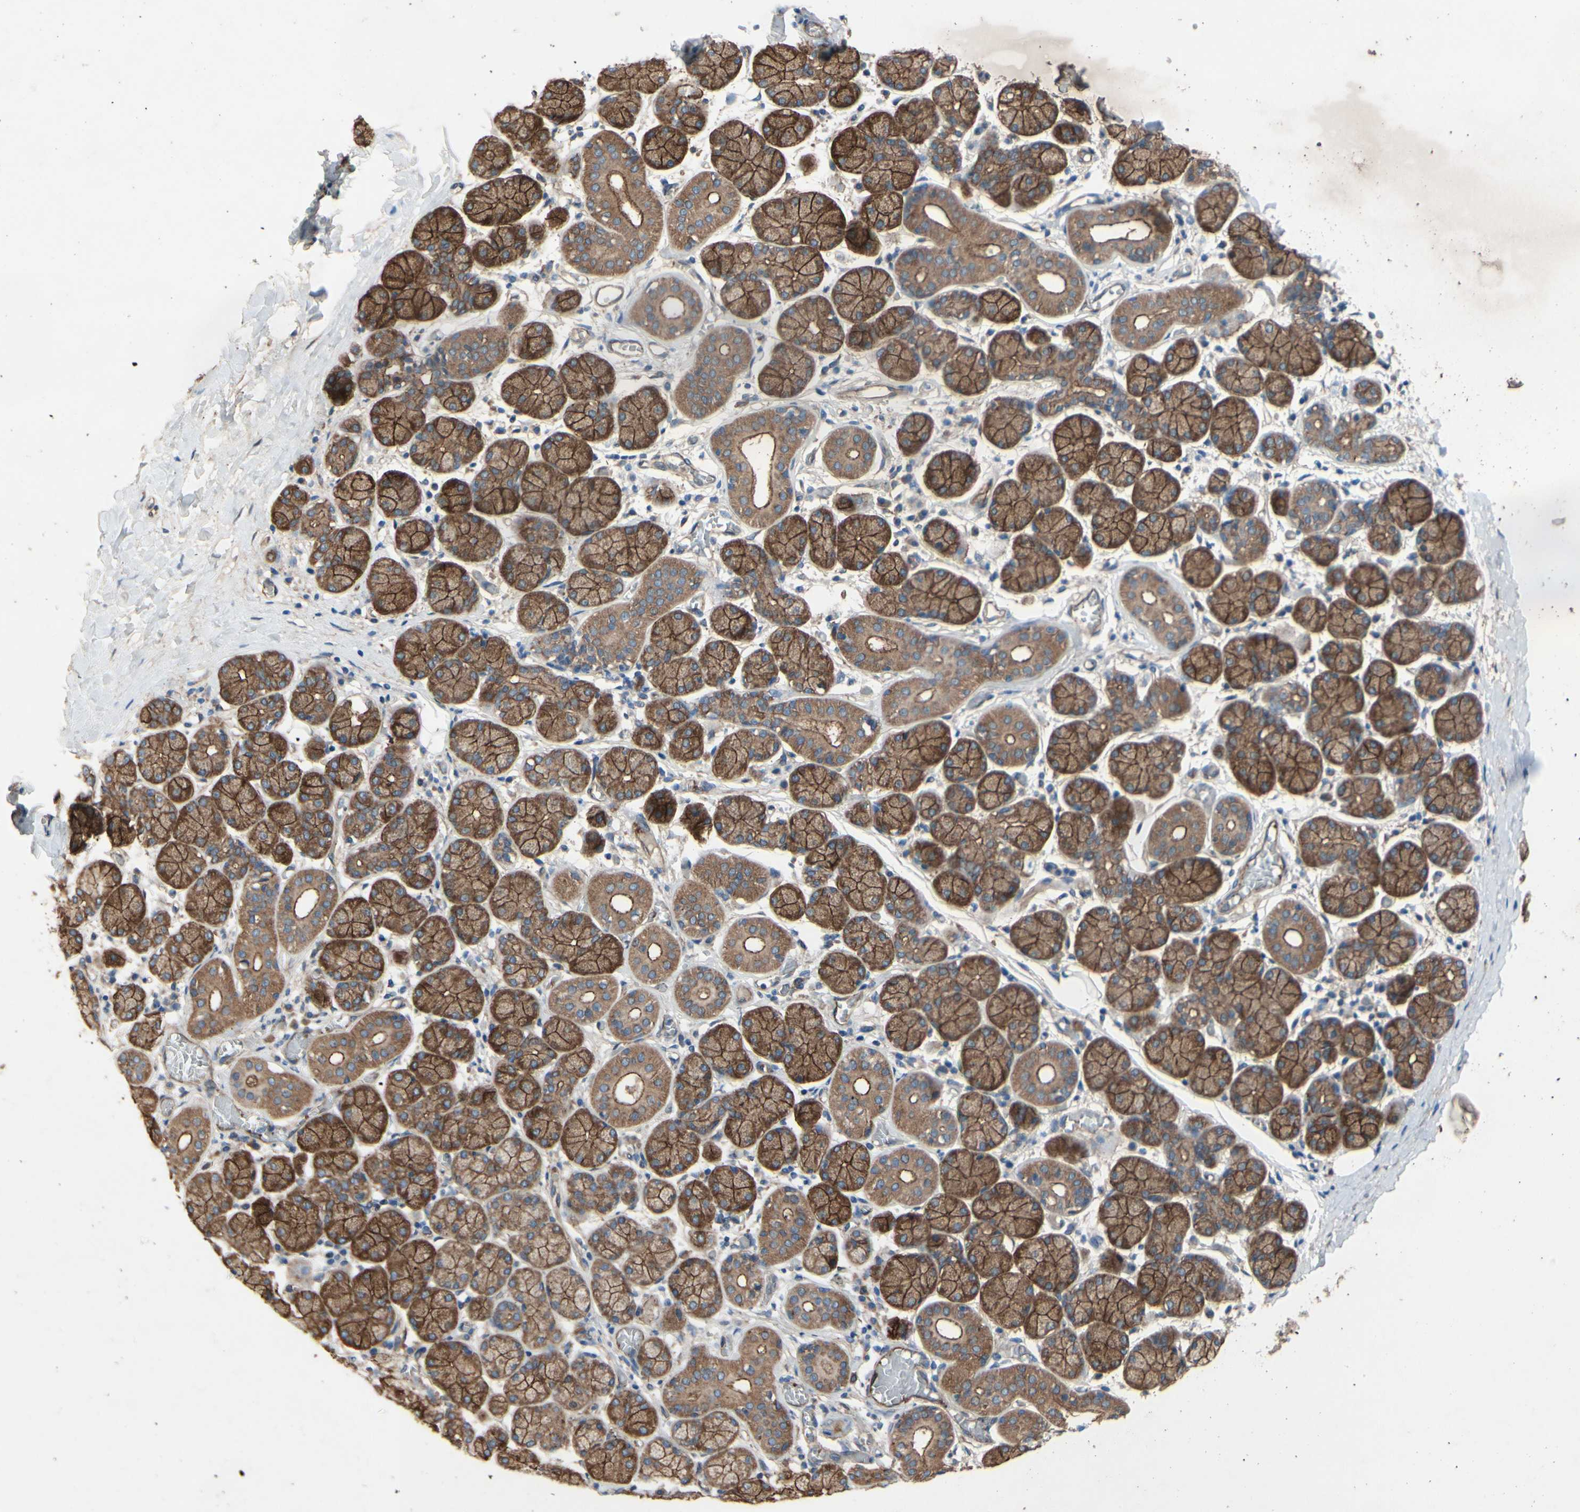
{"staining": {"intensity": "strong", "quantity": ">75%", "location": "cytoplasmic/membranous"}, "tissue": "salivary gland", "cell_type": "Glandular cells", "image_type": "normal", "snomed": [{"axis": "morphology", "description": "Normal tissue, NOS"}, {"axis": "topography", "description": "Salivary gland"}], "caption": "Immunohistochemistry photomicrograph of benign salivary gland stained for a protein (brown), which demonstrates high levels of strong cytoplasmic/membranous positivity in approximately >75% of glandular cells.", "gene": "CTTNBP2", "patient": {"sex": "female", "age": 24}}